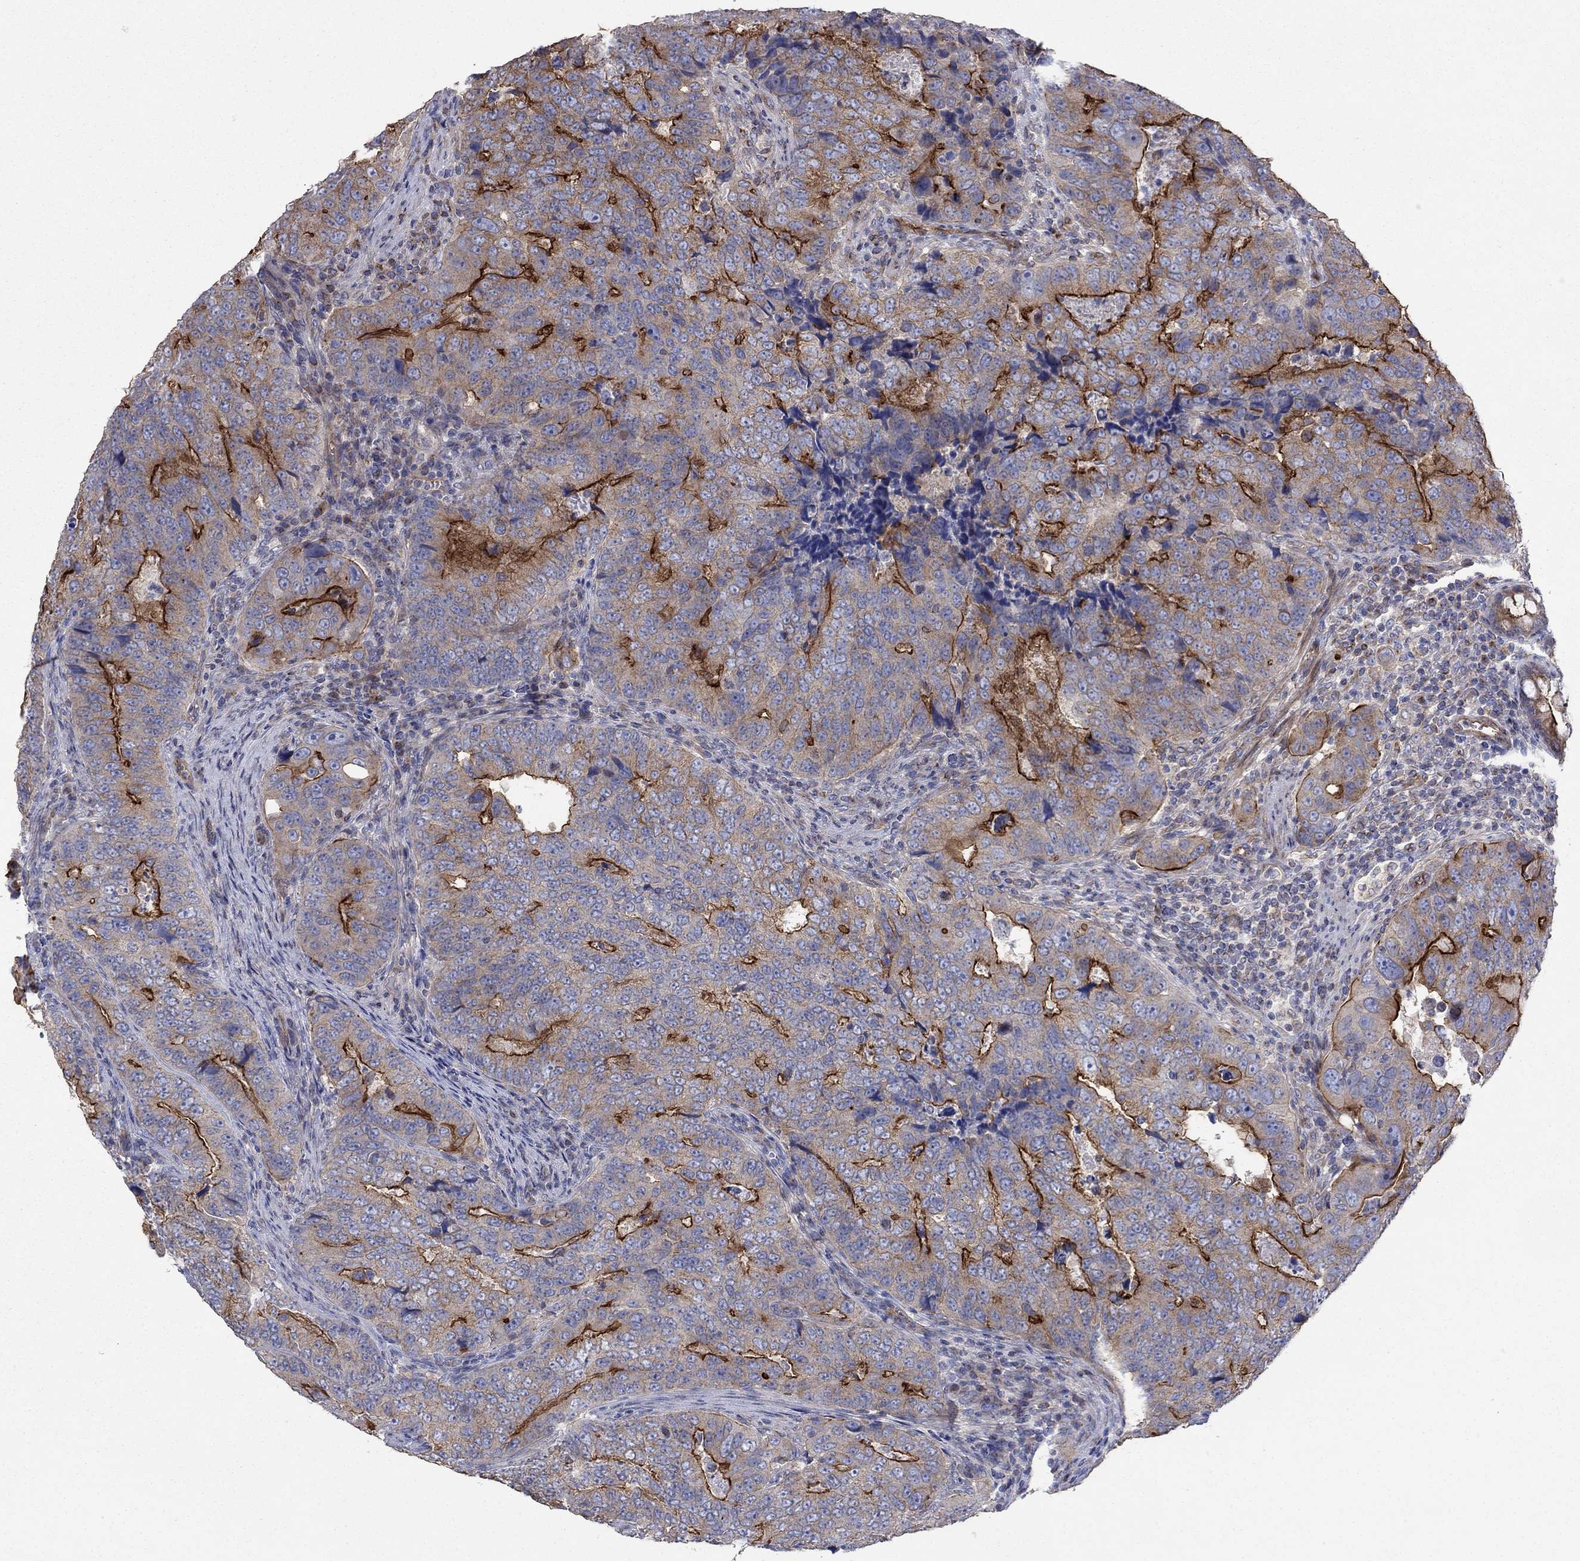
{"staining": {"intensity": "strong", "quantity": "<25%", "location": "cytoplasmic/membranous"}, "tissue": "colorectal cancer", "cell_type": "Tumor cells", "image_type": "cancer", "snomed": [{"axis": "morphology", "description": "Adenocarcinoma, NOS"}, {"axis": "topography", "description": "Colon"}], "caption": "Colorectal adenocarcinoma stained for a protein reveals strong cytoplasmic/membranous positivity in tumor cells.", "gene": "TPRN", "patient": {"sex": "female", "age": 72}}